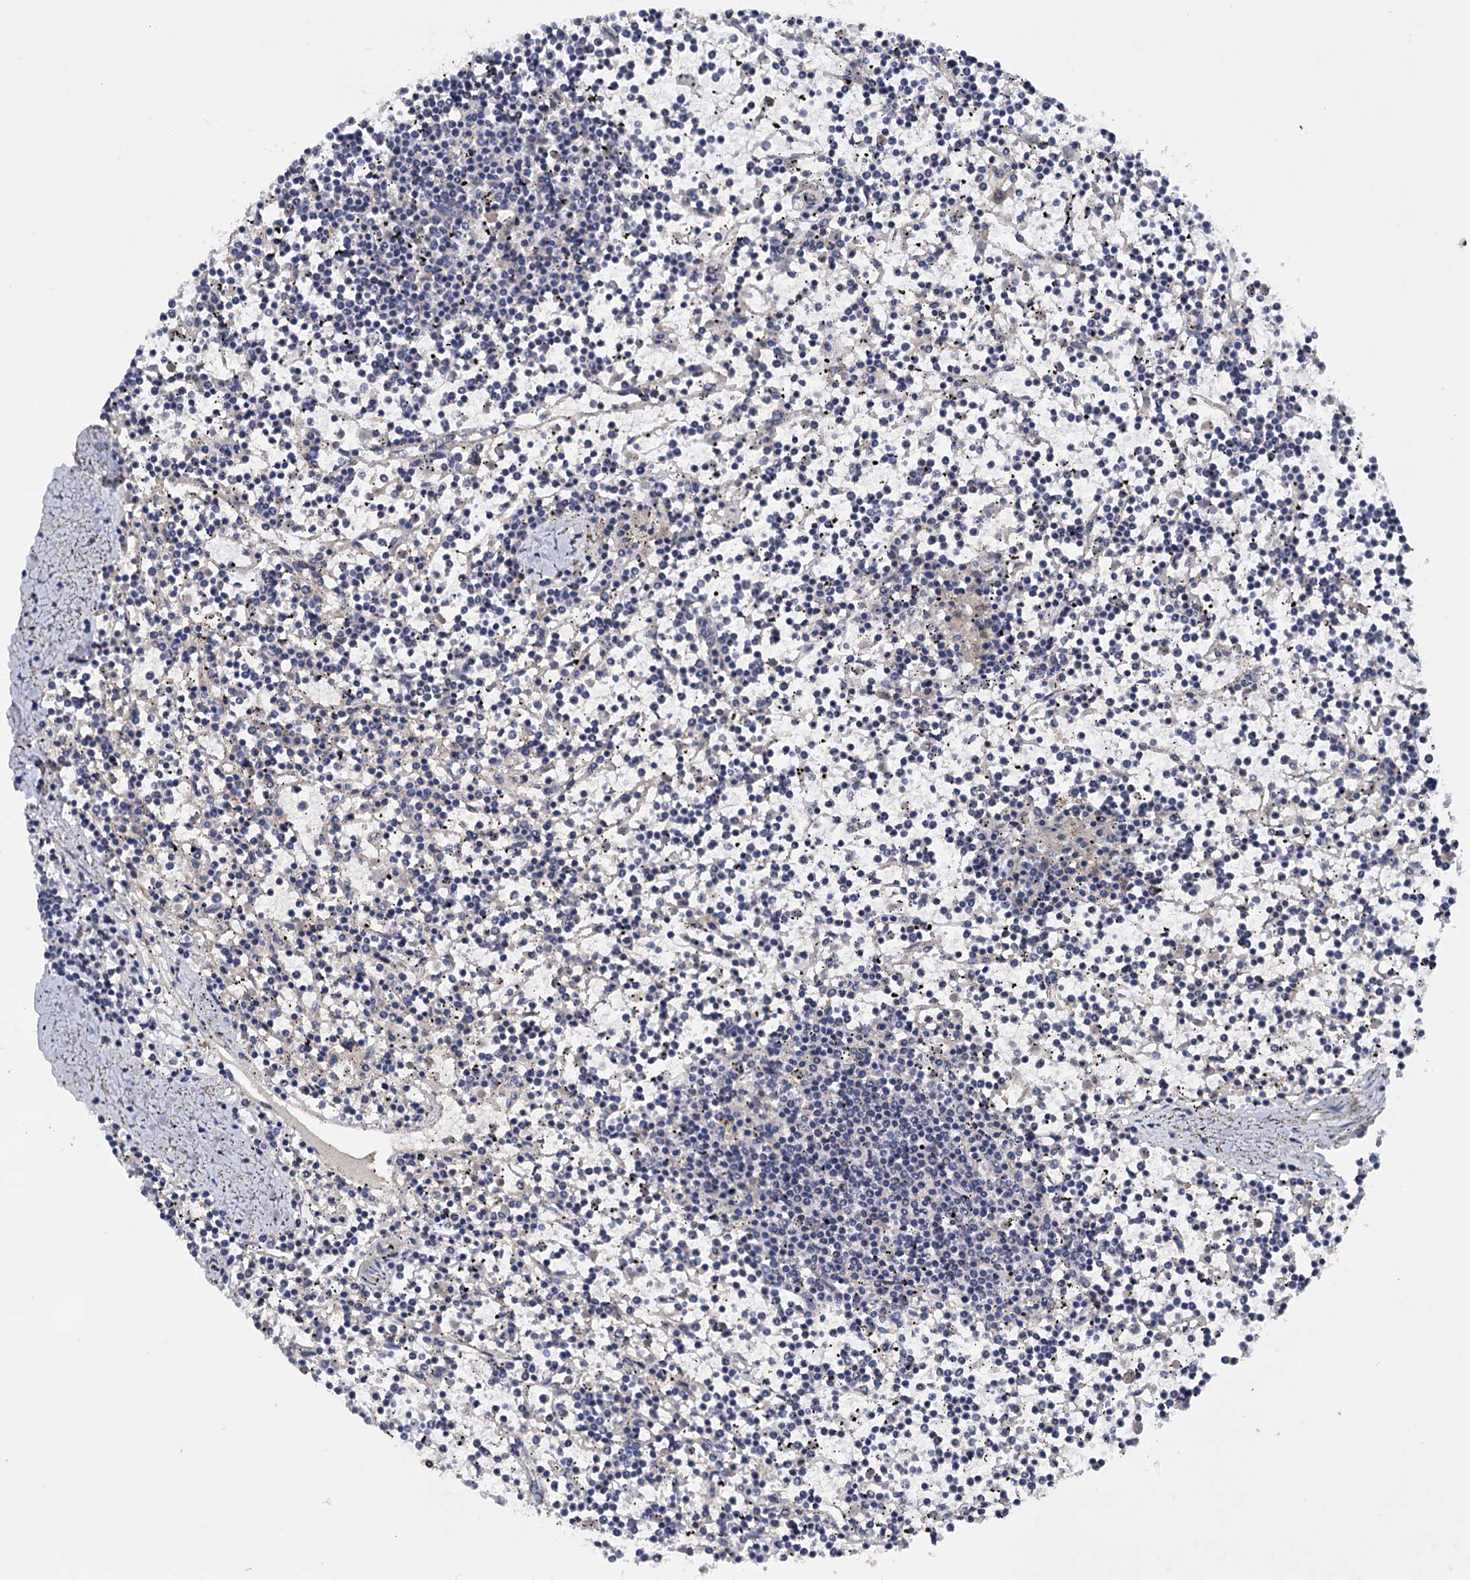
{"staining": {"intensity": "negative", "quantity": "none", "location": "none"}, "tissue": "lymphoma", "cell_type": "Tumor cells", "image_type": "cancer", "snomed": [{"axis": "morphology", "description": "Malignant lymphoma, non-Hodgkin's type, Low grade"}, {"axis": "topography", "description": "Spleen"}], "caption": "A photomicrograph of malignant lymphoma, non-Hodgkin's type (low-grade) stained for a protein exhibits no brown staining in tumor cells. (Stains: DAB (3,3'-diaminobenzidine) immunohistochemistry (IHC) with hematoxylin counter stain, Microscopy: brightfield microscopy at high magnification).", "gene": "TBC1D12", "patient": {"sex": "female", "age": 19}}